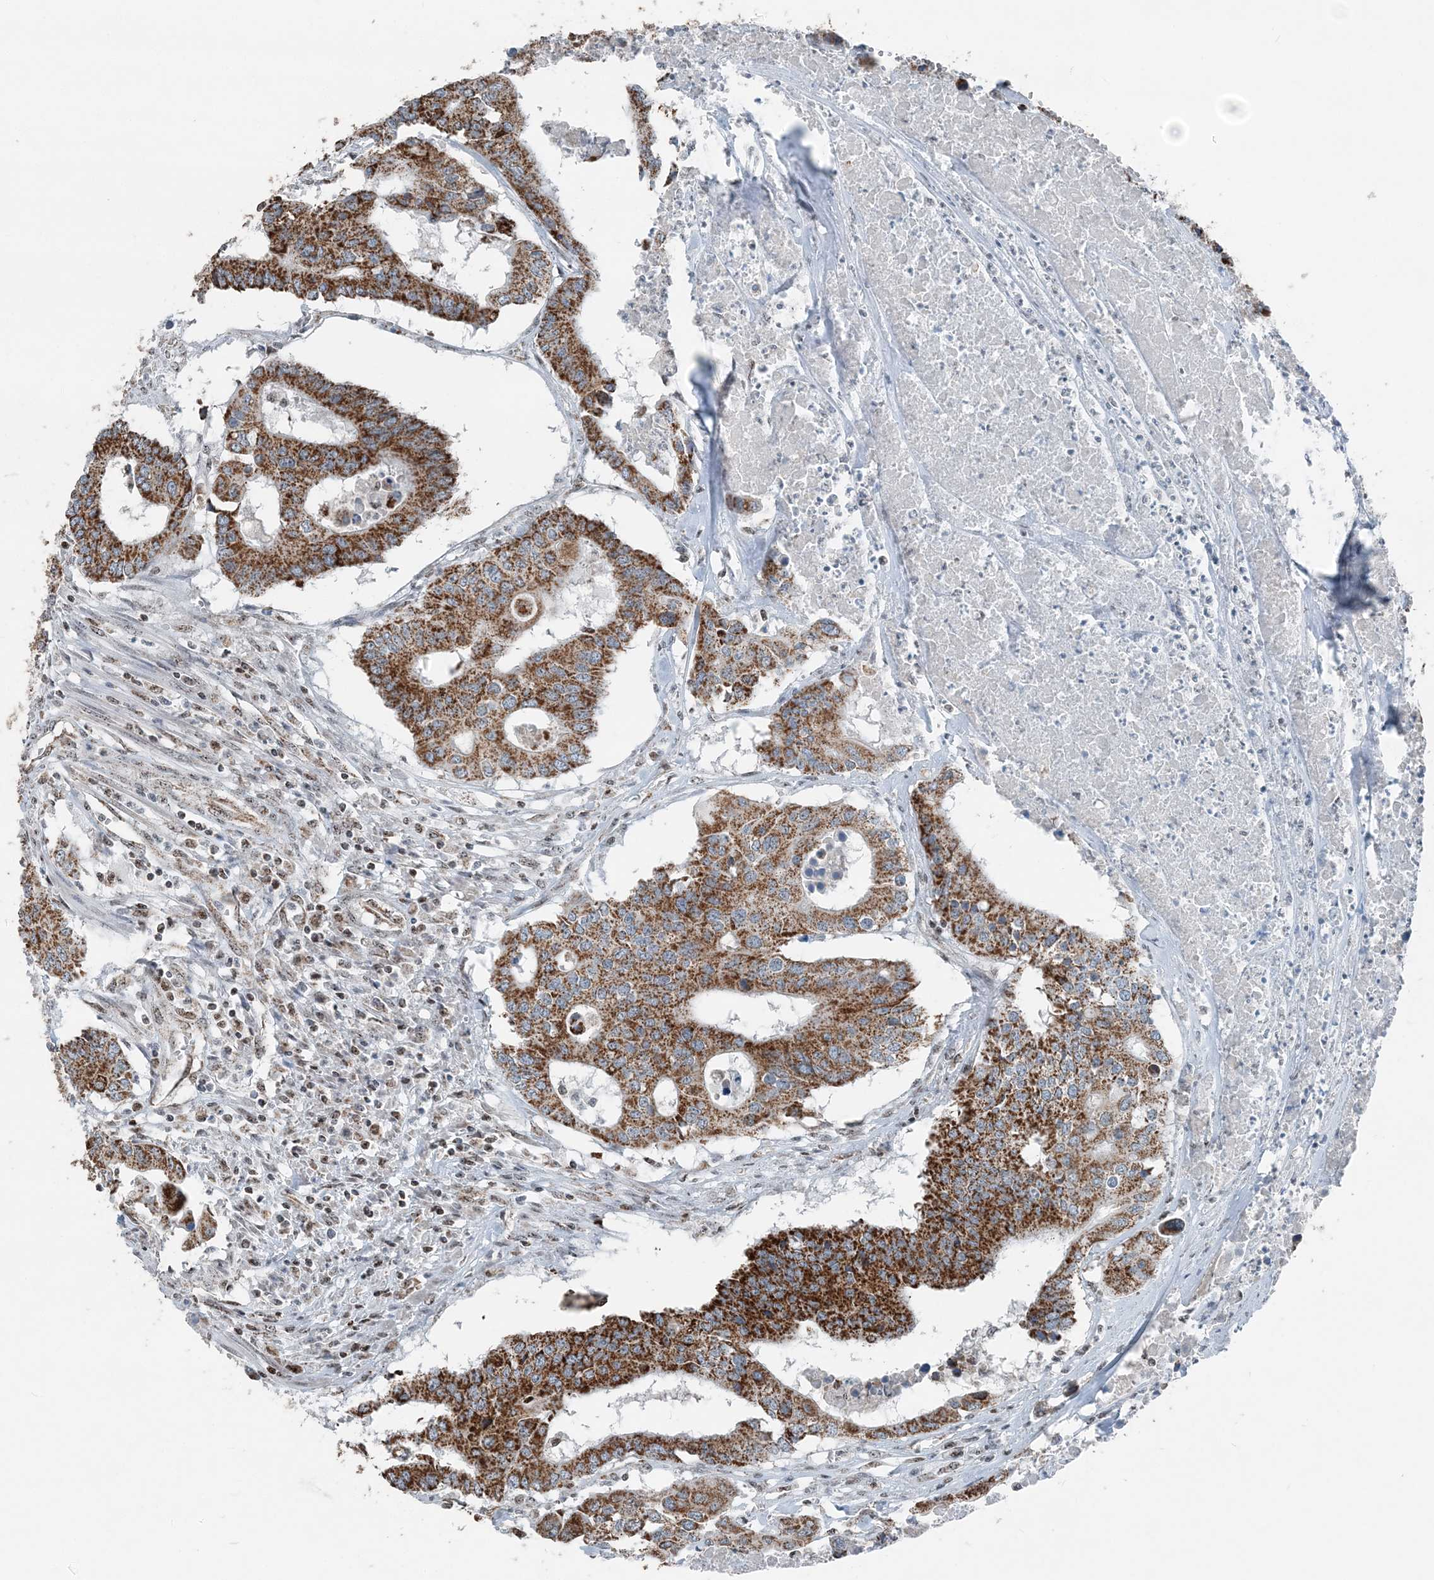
{"staining": {"intensity": "strong", "quantity": ">75%", "location": "cytoplasmic/membranous"}, "tissue": "colorectal cancer", "cell_type": "Tumor cells", "image_type": "cancer", "snomed": [{"axis": "morphology", "description": "Adenocarcinoma, NOS"}, {"axis": "topography", "description": "Colon"}], "caption": "Immunohistochemical staining of adenocarcinoma (colorectal) reveals high levels of strong cytoplasmic/membranous protein positivity in about >75% of tumor cells. The staining is performed using DAB brown chromogen to label protein expression. The nuclei are counter-stained blue using hematoxylin.", "gene": "SUCLG1", "patient": {"sex": "male", "age": 77}}